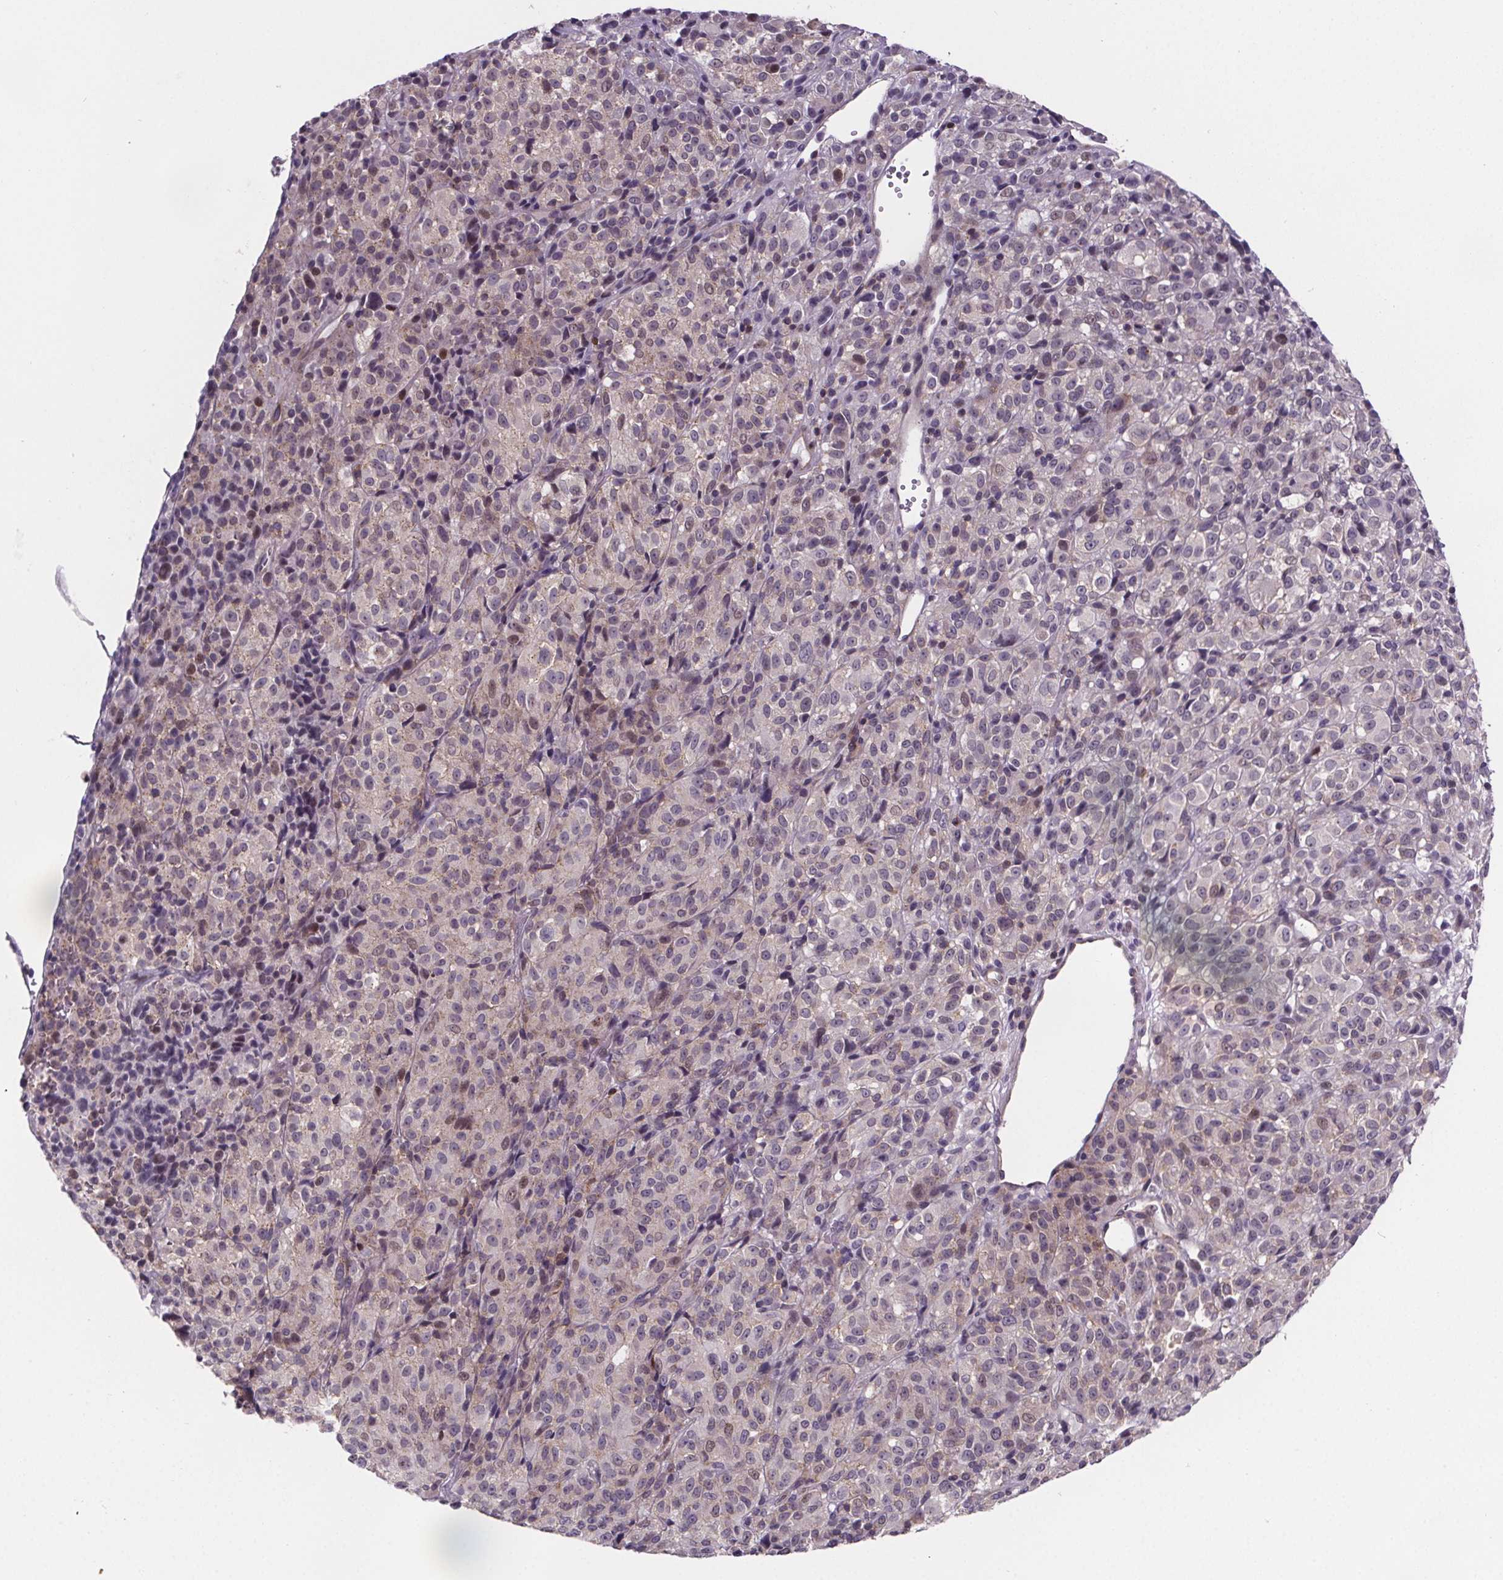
{"staining": {"intensity": "negative", "quantity": "none", "location": "none"}, "tissue": "melanoma", "cell_type": "Tumor cells", "image_type": "cancer", "snomed": [{"axis": "morphology", "description": "Malignant melanoma, Metastatic site"}, {"axis": "topography", "description": "Brain"}], "caption": "Tumor cells are negative for protein expression in human melanoma. (Brightfield microscopy of DAB (3,3'-diaminobenzidine) IHC at high magnification).", "gene": "TTC12", "patient": {"sex": "female", "age": 56}}